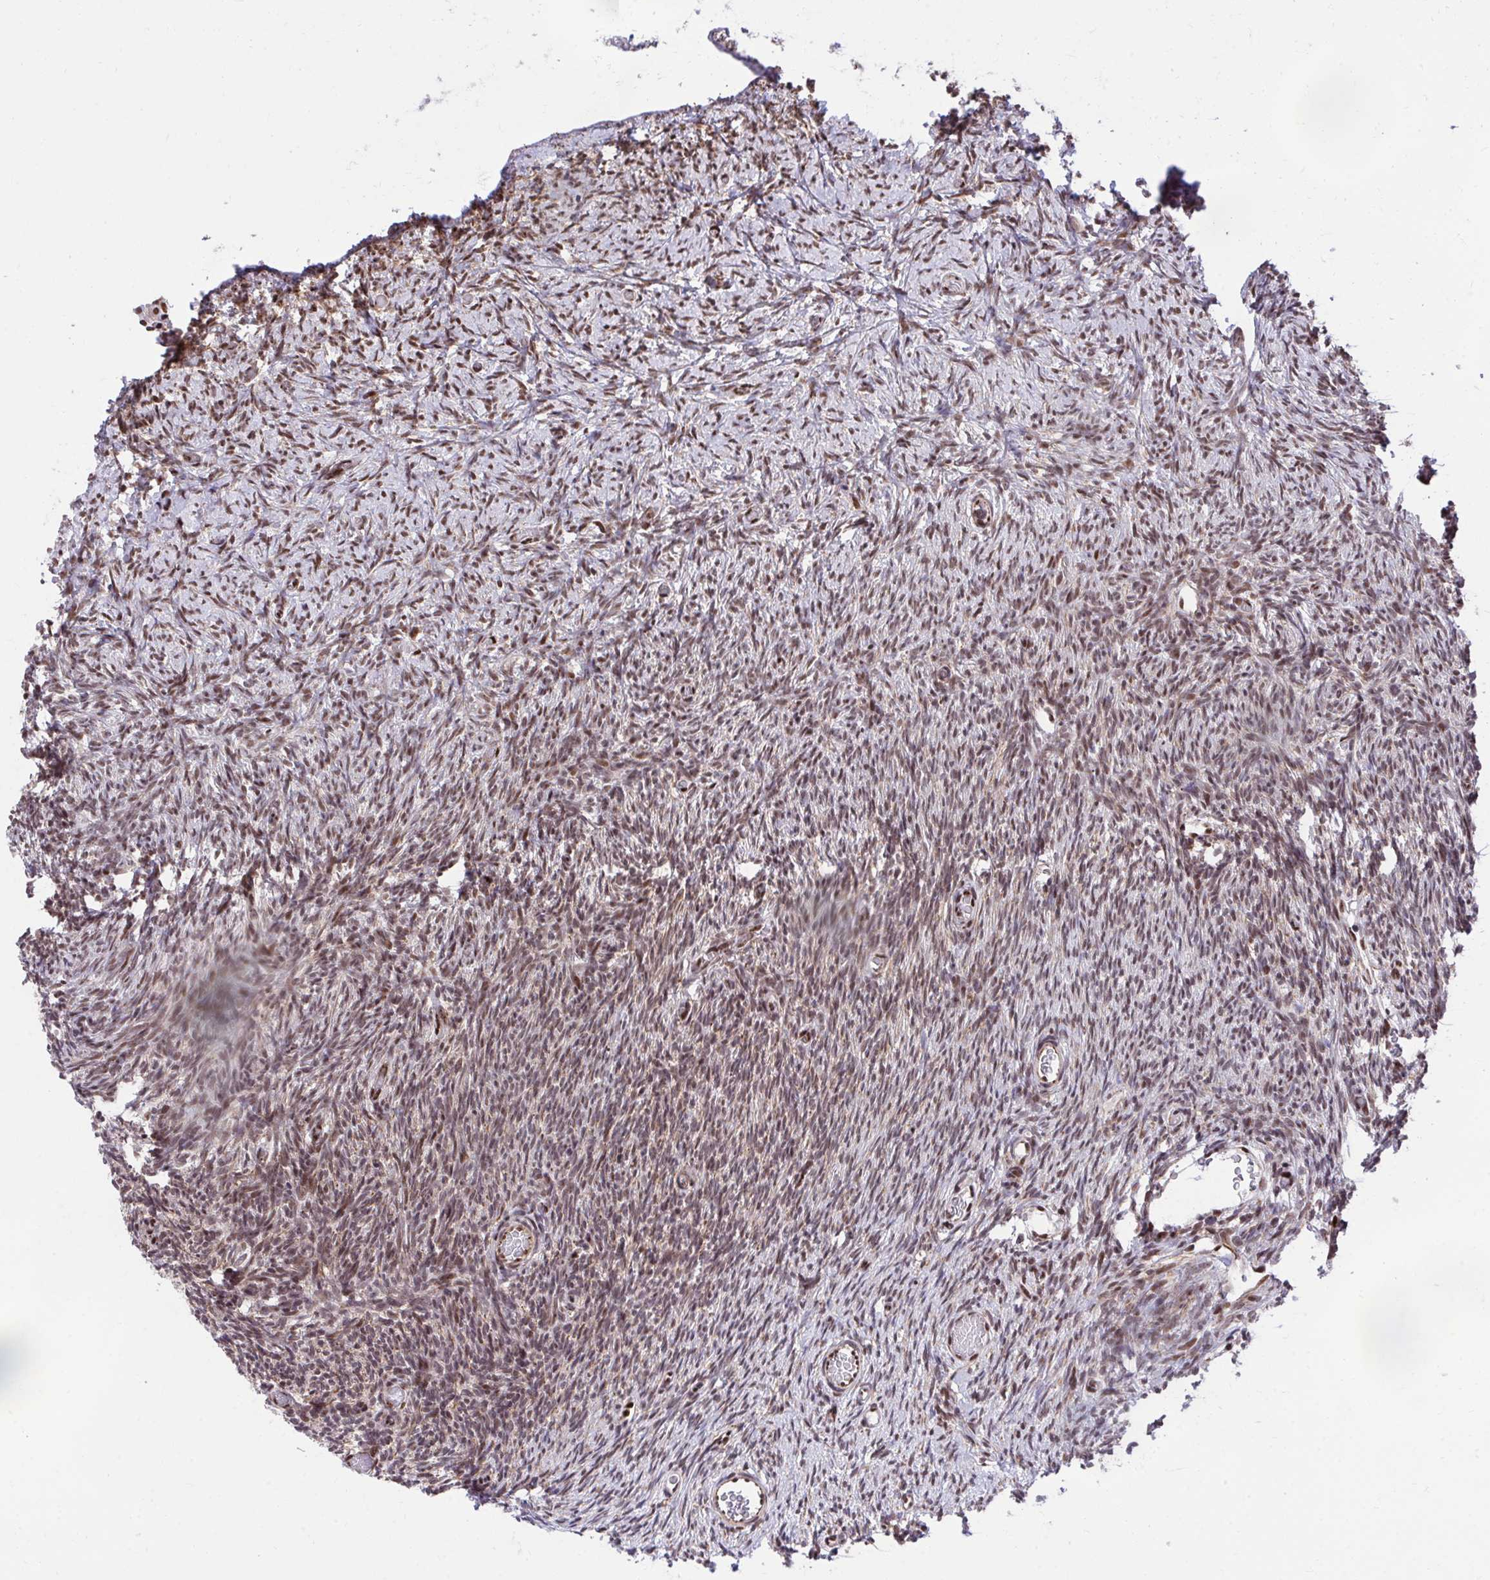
{"staining": {"intensity": "moderate", "quantity": ">75%", "location": "nuclear"}, "tissue": "ovary", "cell_type": "Follicle cells", "image_type": "normal", "snomed": [{"axis": "morphology", "description": "Normal tissue, NOS"}, {"axis": "topography", "description": "Ovary"}], "caption": "IHC (DAB) staining of unremarkable ovary reveals moderate nuclear protein positivity in approximately >75% of follicle cells. (DAB (3,3'-diaminobenzidine) IHC, brown staining for protein, blue staining for nuclei).", "gene": "HOXA4", "patient": {"sex": "female", "age": 39}}